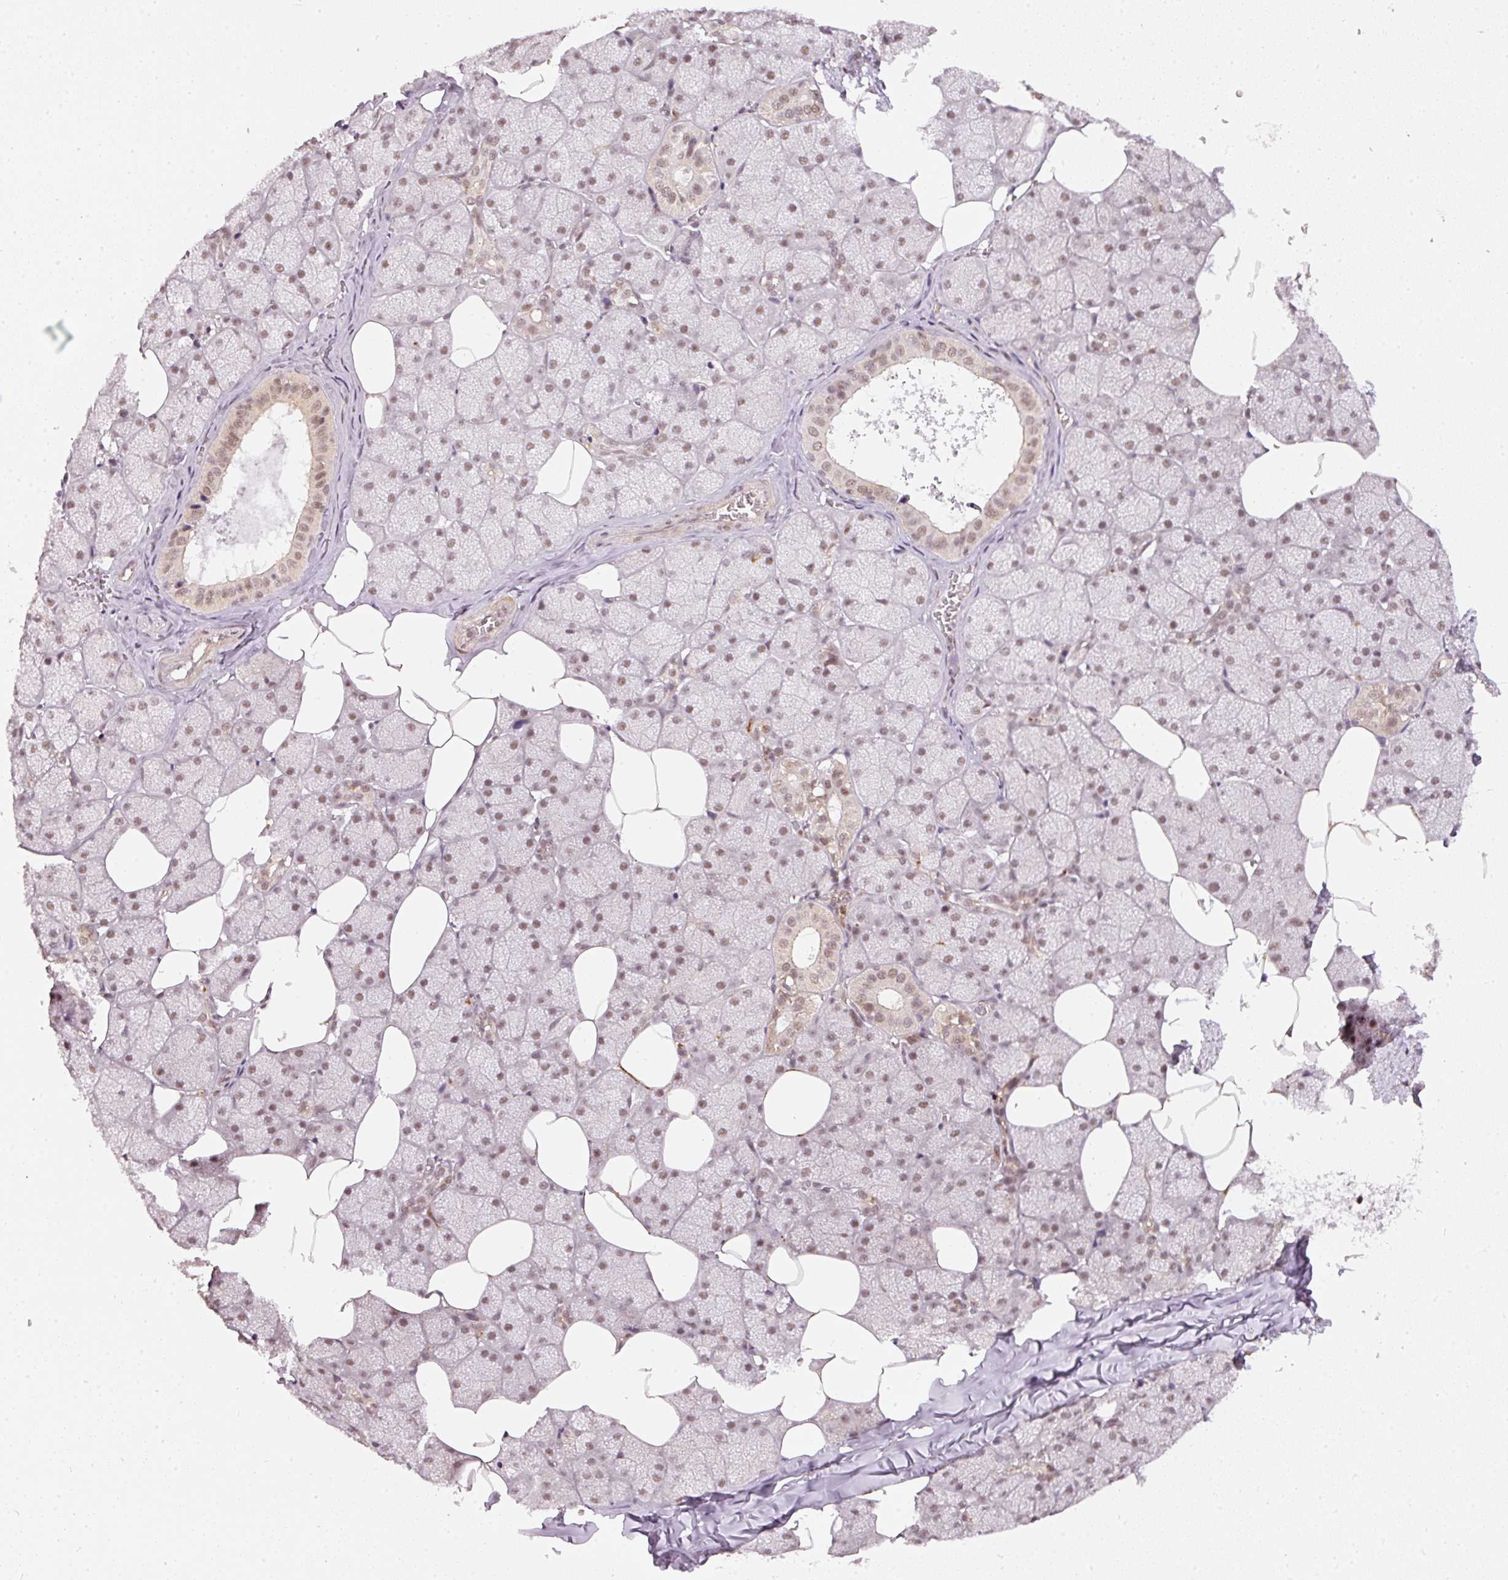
{"staining": {"intensity": "moderate", "quantity": ">75%", "location": "nuclear"}, "tissue": "salivary gland", "cell_type": "Glandular cells", "image_type": "normal", "snomed": [{"axis": "morphology", "description": "Normal tissue, NOS"}, {"axis": "topography", "description": "Salivary gland"}, {"axis": "topography", "description": "Peripheral nerve tissue"}], "caption": "Normal salivary gland was stained to show a protein in brown. There is medium levels of moderate nuclear positivity in approximately >75% of glandular cells. The staining was performed using DAB (3,3'-diaminobenzidine), with brown indicating positive protein expression. Nuclei are stained blue with hematoxylin.", "gene": "THOC6", "patient": {"sex": "male", "age": 38}}